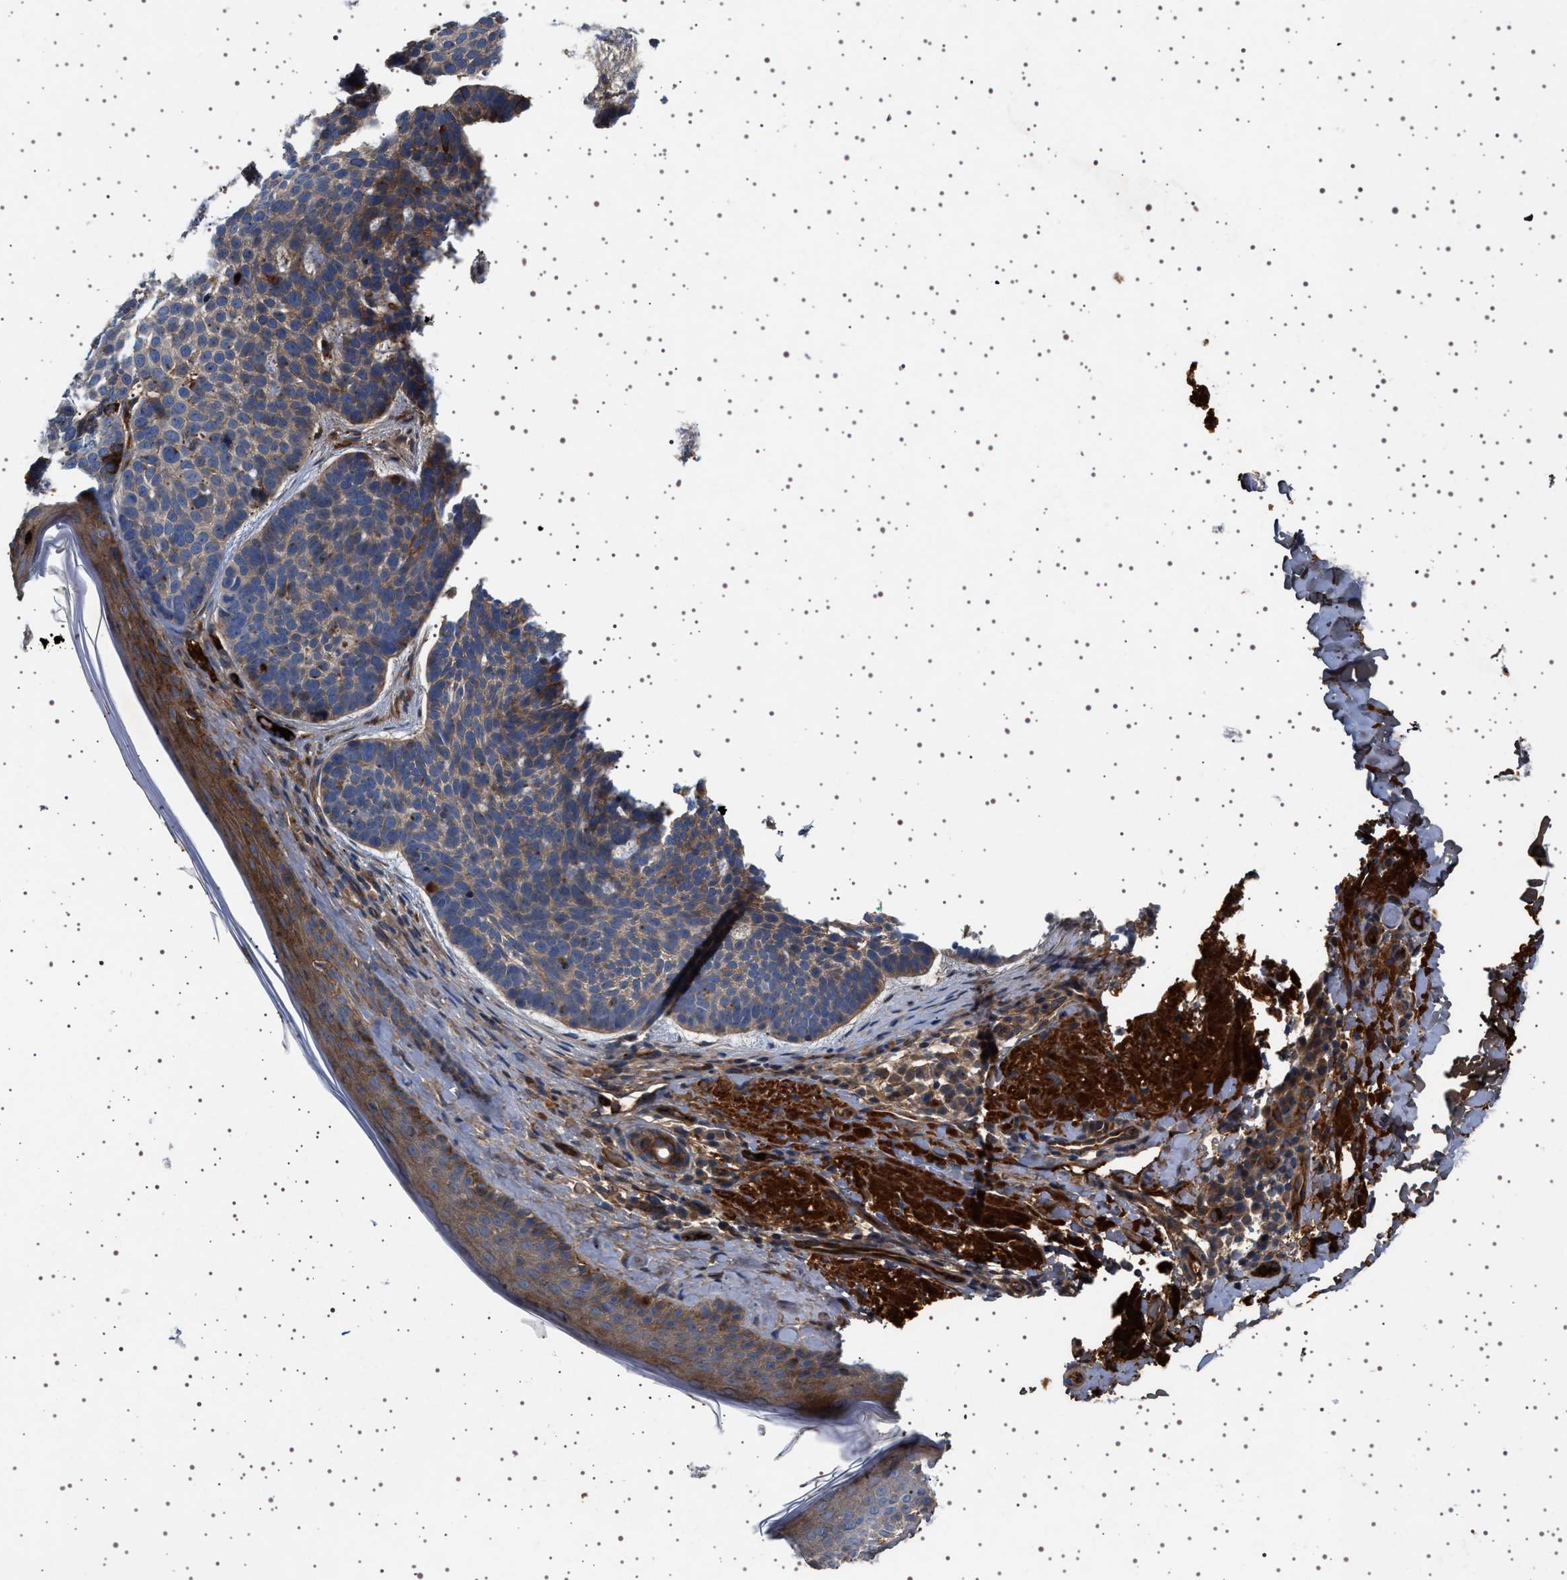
{"staining": {"intensity": "weak", "quantity": "25%-75%", "location": "cytoplasmic/membranous"}, "tissue": "skin cancer", "cell_type": "Tumor cells", "image_type": "cancer", "snomed": [{"axis": "morphology", "description": "Basal cell carcinoma"}, {"axis": "topography", "description": "Skin"}, {"axis": "topography", "description": "Skin of head"}], "caption": "Immunohistochemical staining of human skin basal cell carcinoma shows weak cytoplasmic/membranous protein expression in about 25%-75% of tumor cells.", "gene": "FICD", "patient": {"sex": "female", "age": 85}}